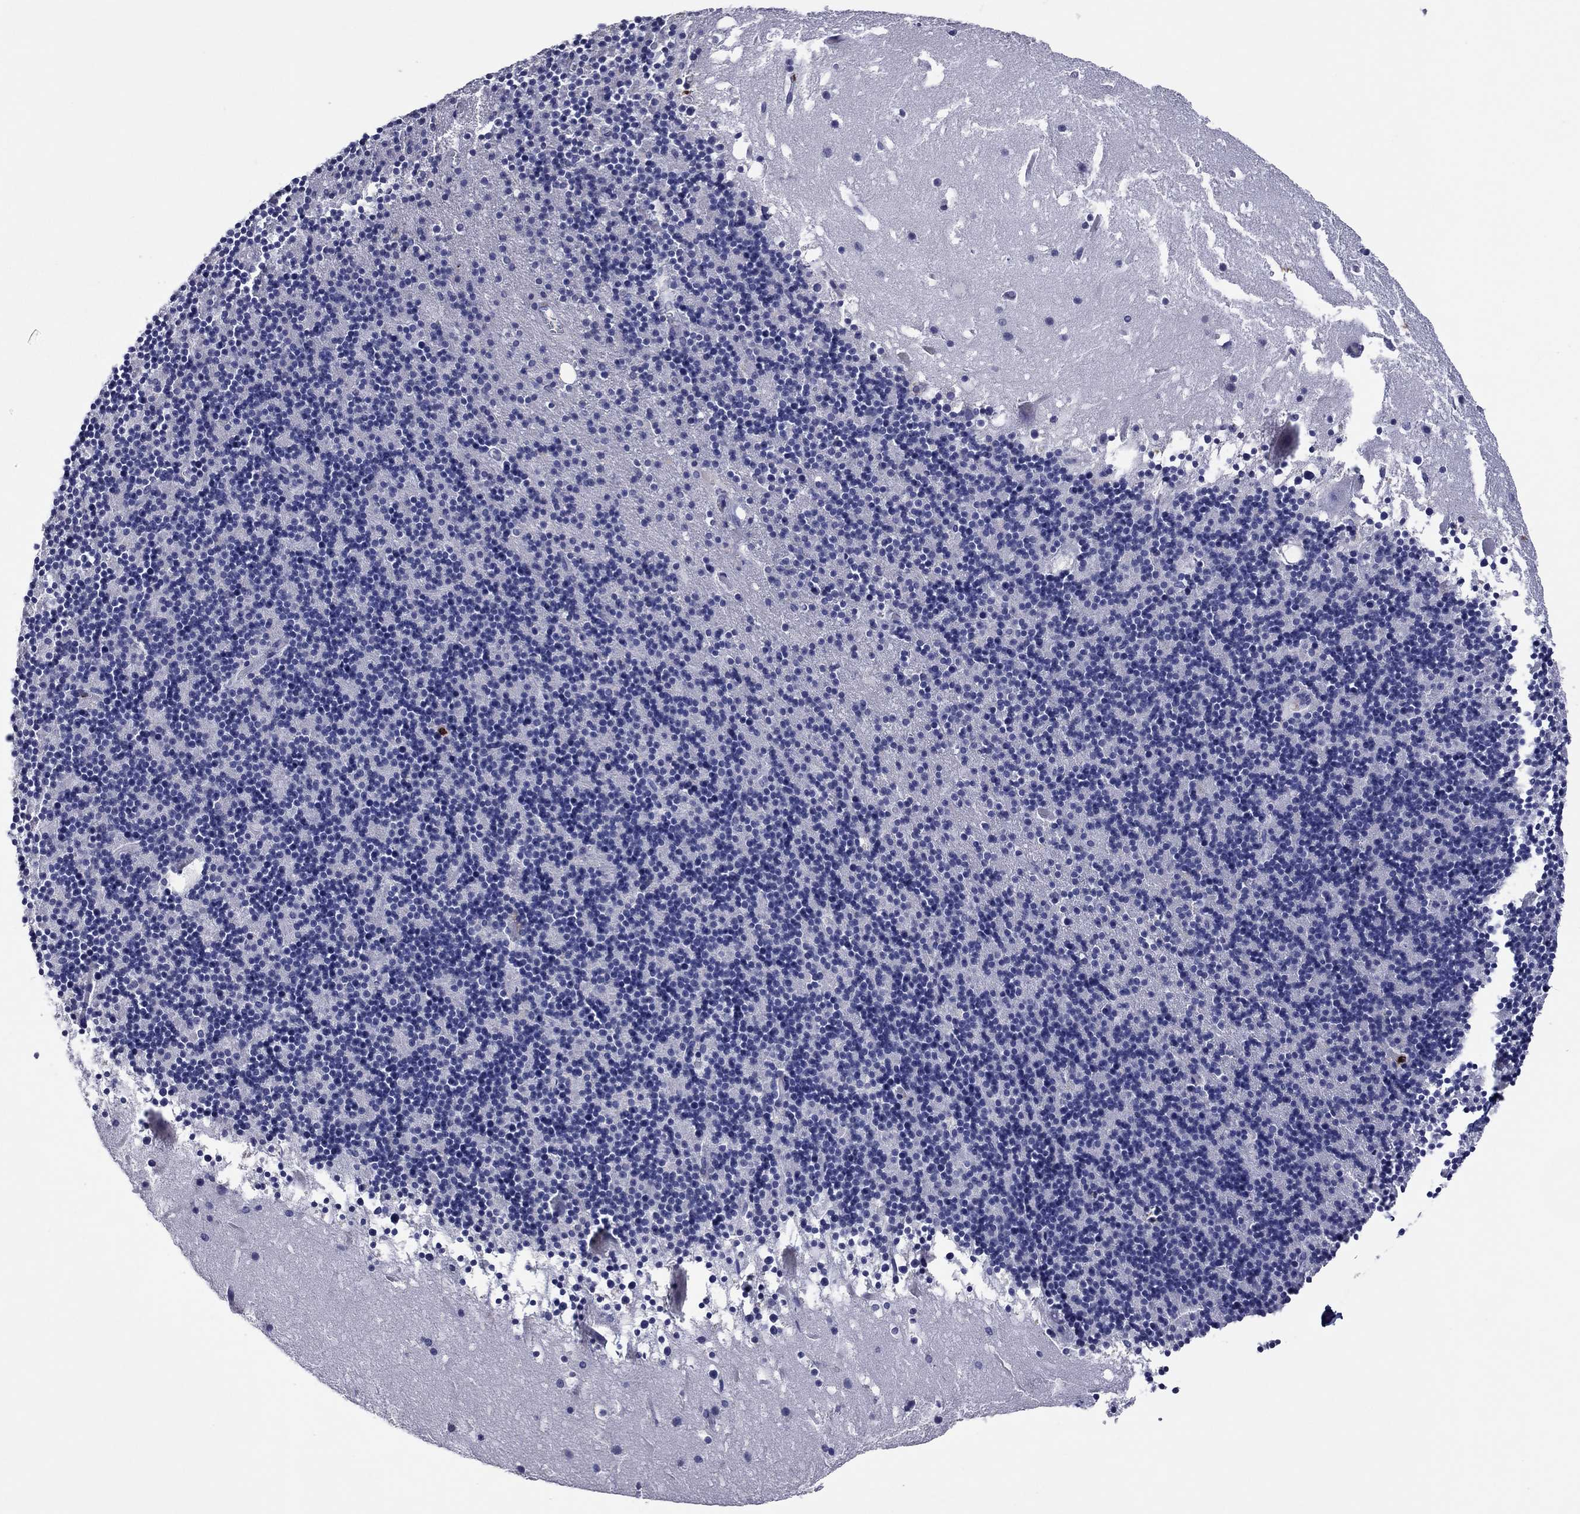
{"staining": {"intensity": "negative", "quantity": "none", "location": "none"}, "tissue": "cerebellum", "cell_type": "Cells in granular layer", "image_type": "normal", "snomed": [{"axis": "morphology", "description": "Normal tissue, NOS"}, {"axis": "topography", "description": "Cerebellum"}], "caption": "Immunohistochemistry (IHC) of benign cerebellum exhibits no positivity in cells in granular layer. (Immunohistochemistry (IHC), brightfield microscopy, high magnification).", "gene": "CCL5", "patient": {"sex": "male", "age": 37}}